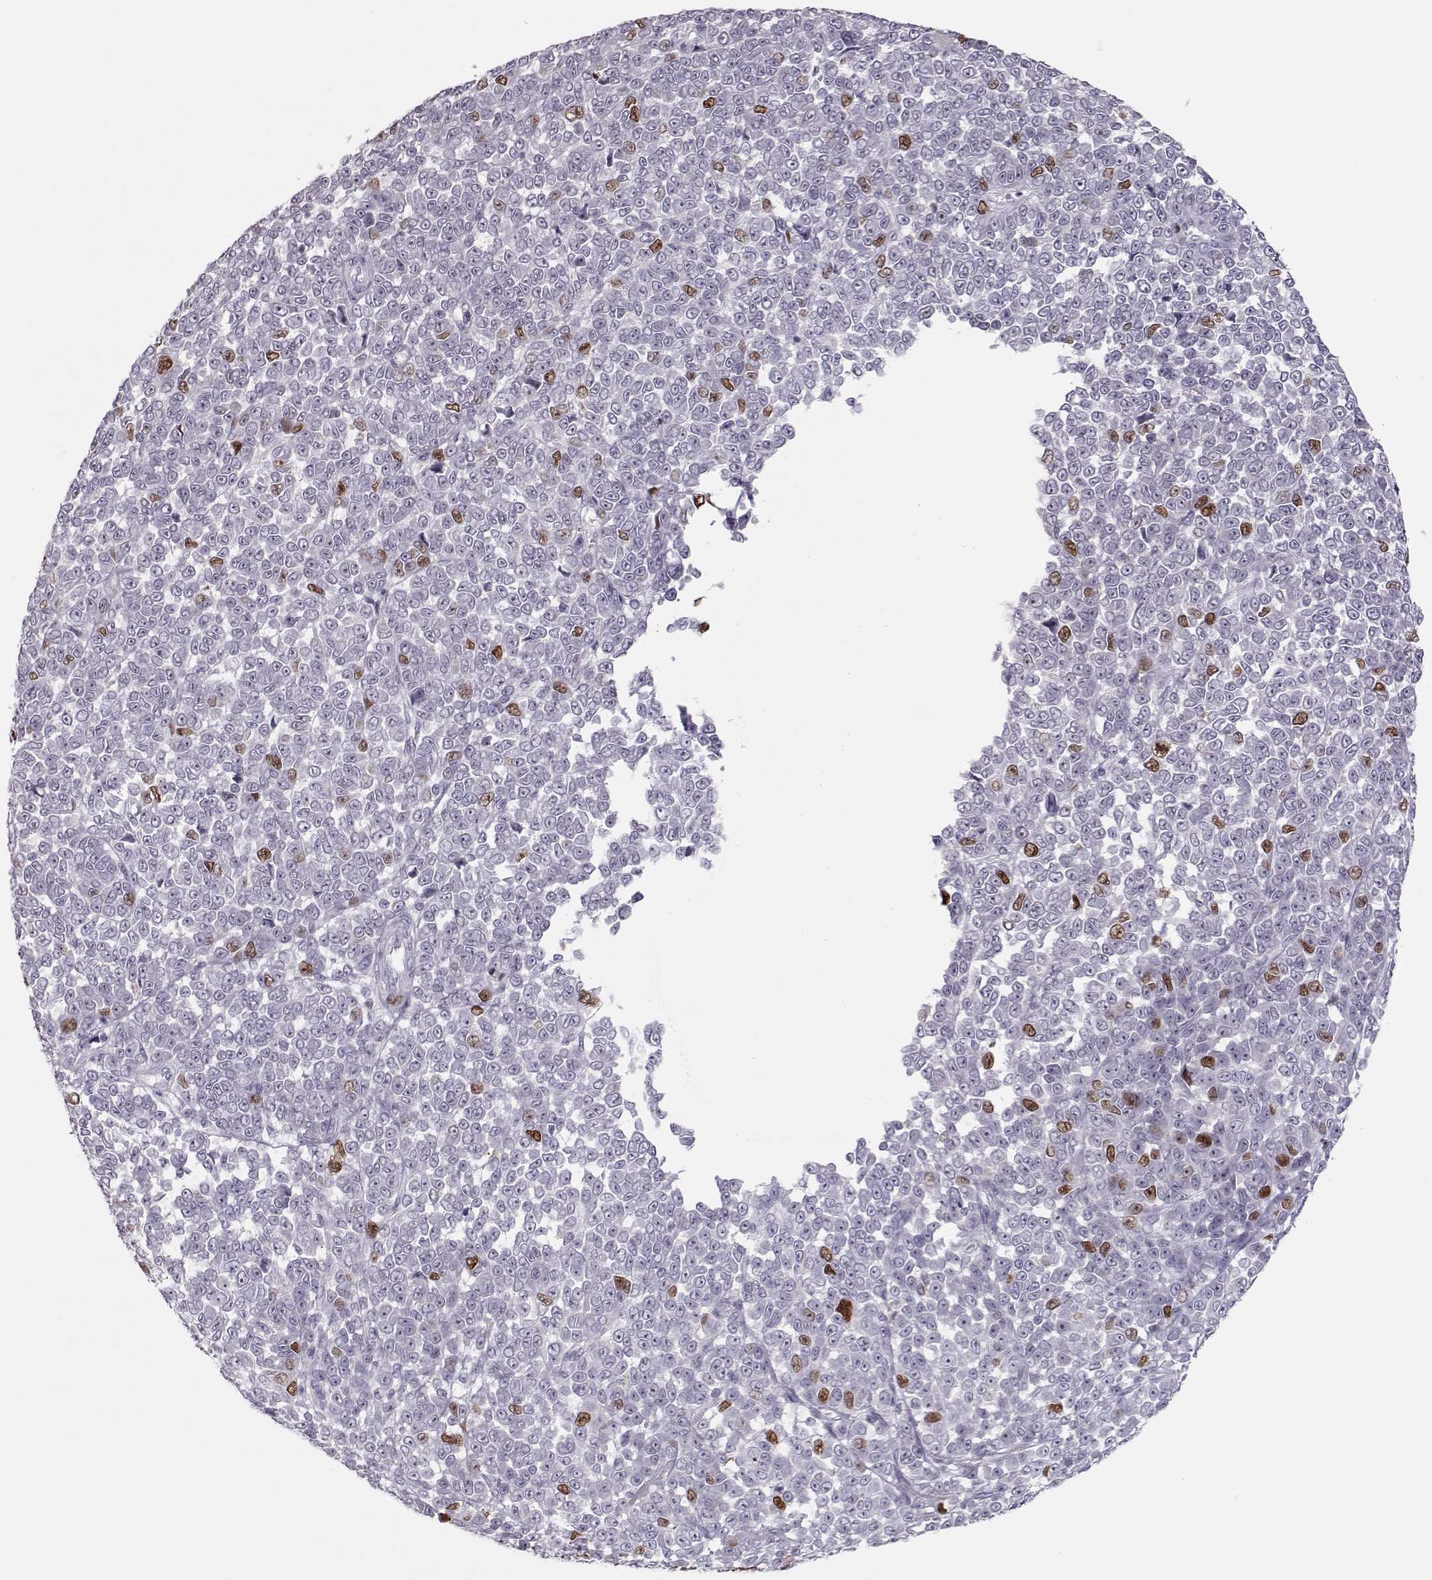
{"staining": {"intensity": "strong", "quantity": "<25%", "location": "nuclear"}, "tissue": "melanoma", "cell_type": "Tumor cells", "image_type": "cancer", "snomed": [{"axis": "morphology", "description": "Malignant melanoma, NOS"}, {"axis": "topography", "description": "Skin"}], "caption": "Melanoma was stained to show a protein in brown. There is medium levels of strong nuclear staining in approximately <25% of tumor cells.", "gene": "SGO1", "patient": {"sex": "female", "age": 95}}